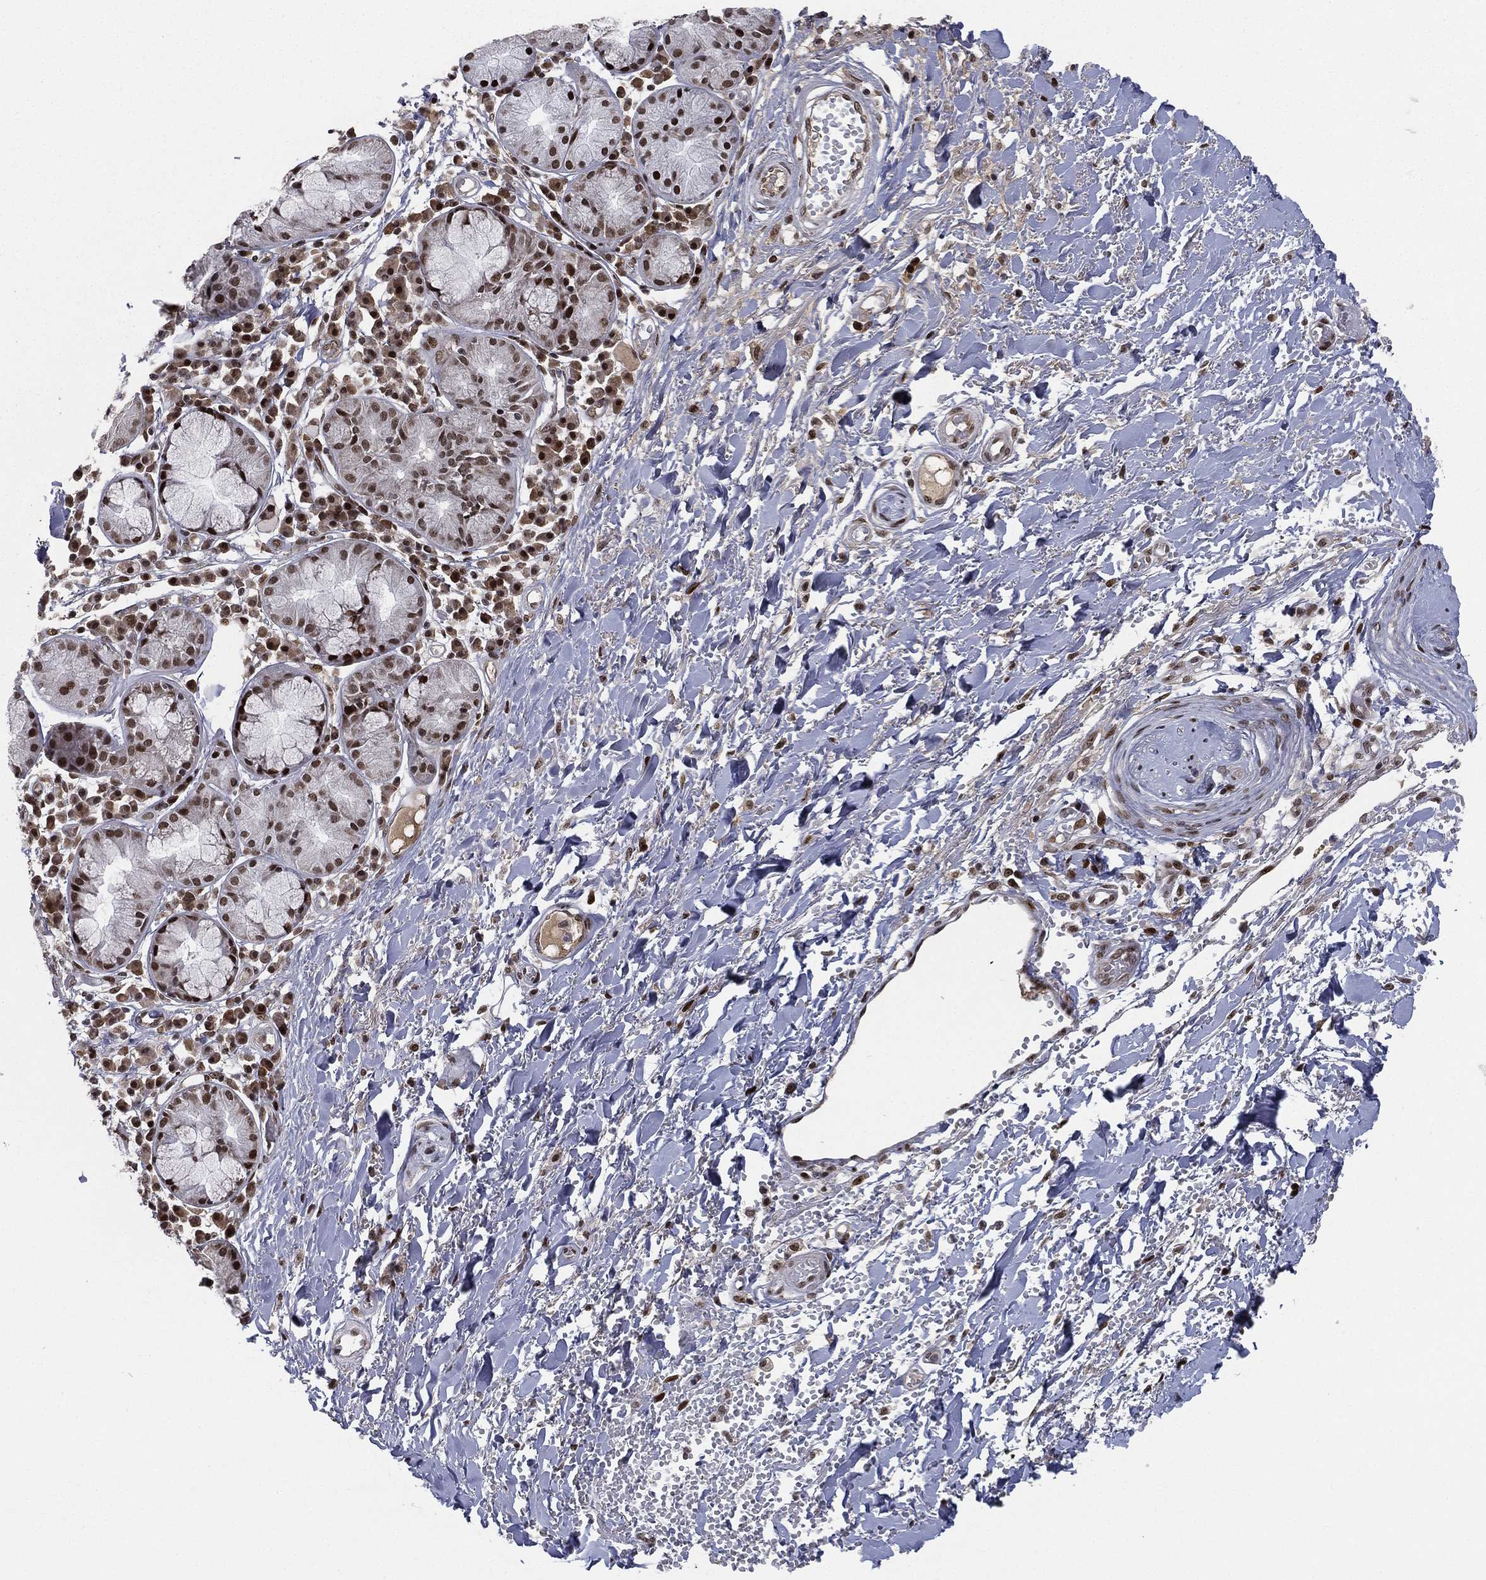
{"staining": {"intensity": "strong", "quantity": "25%-75%", "location": "nuclear"}, "tissue": "soft tissue", "cell_type": "Fibroblasts", "image_type": "normal", "snomed": [{"axis": "morphology", "description": "Normal tissue, NOS"}, {"axis": "topography", "description": "Cartilage tissue"}], "caption": "A micrograph of soft tissue stained for a protein shows strong nuclear brown staining in fibroblasts. (DAB IHC with brightfield microscopy, high magnification).", "gene": "RTF1", "patient": {"sex": "male", "age": 81}}